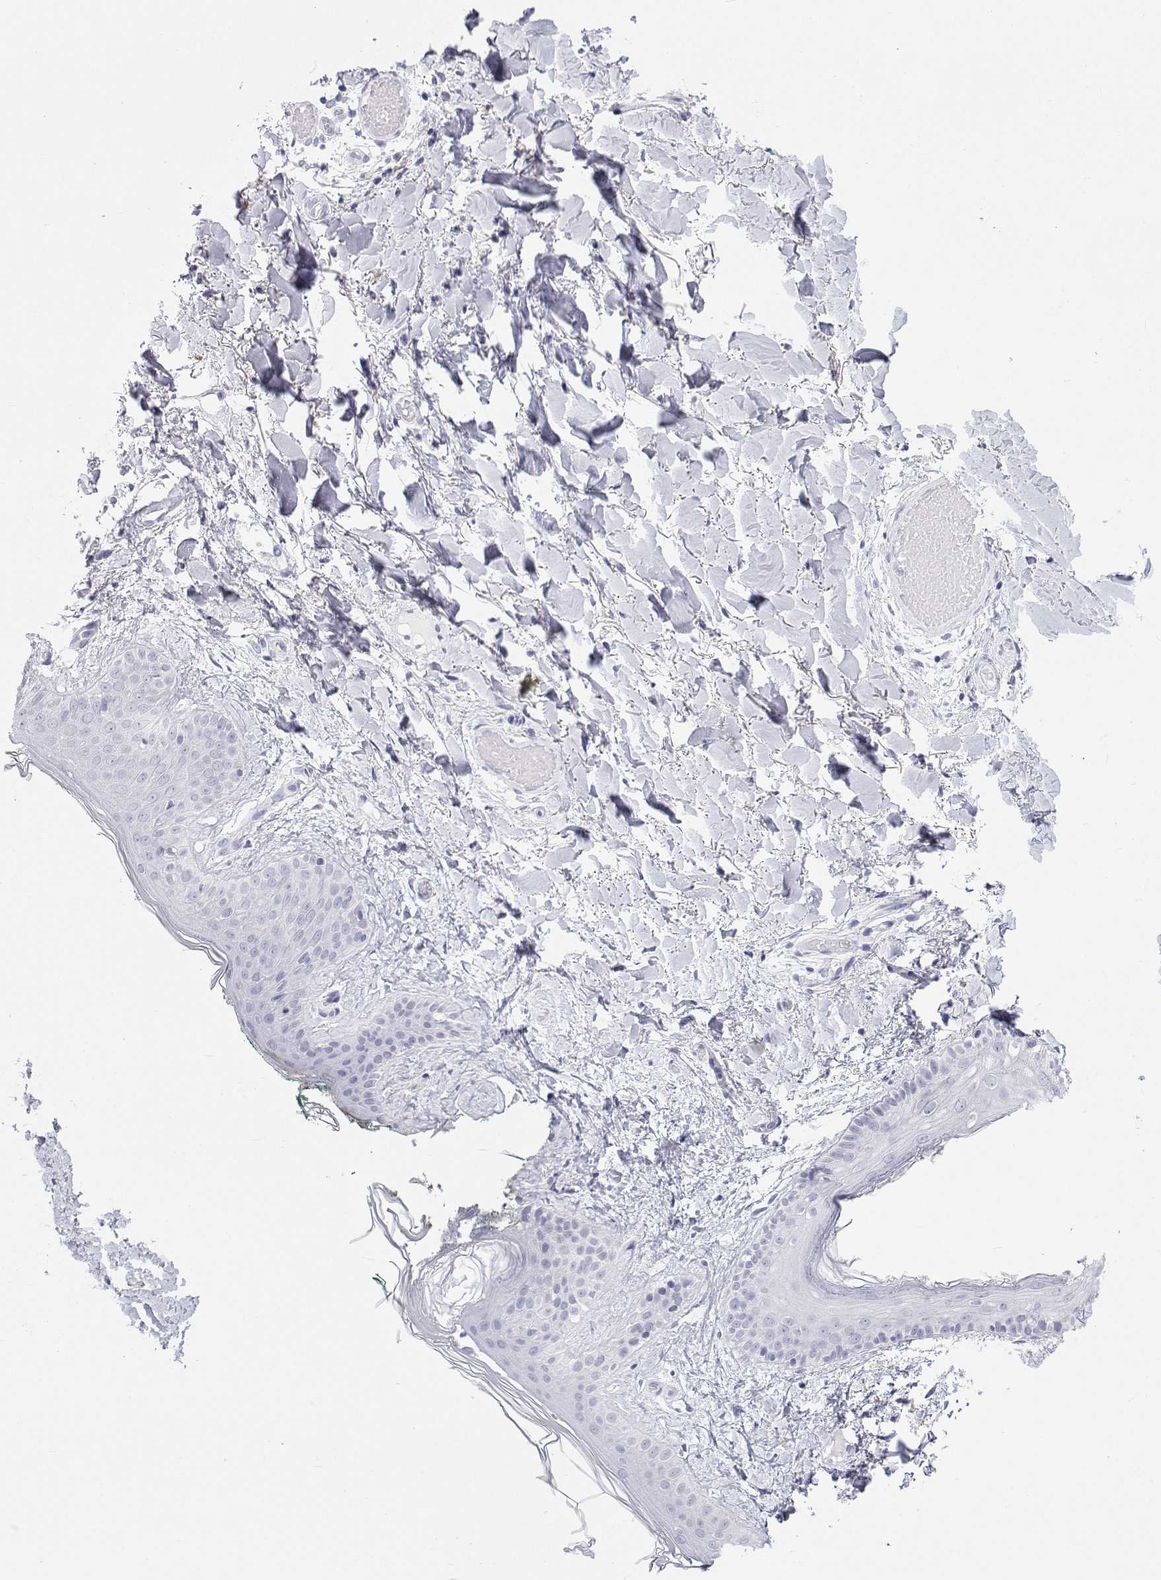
{"staining": {"intensity": "negative", "quantity": "none", "location": "none"}, "tissue": "skin", "cell_type": "Fibroblasts", "image_type": "normal", "snomed": [{"axis": "morphology", "description": "Normal tissue, NOS"}, {"axis": "topography", "description": "Skin"}], "caption": "Fibroblasts are negative for brown protein staining in normal skin.", "gene": "TTN", "patient": {"sex": "female", "age": 34}}